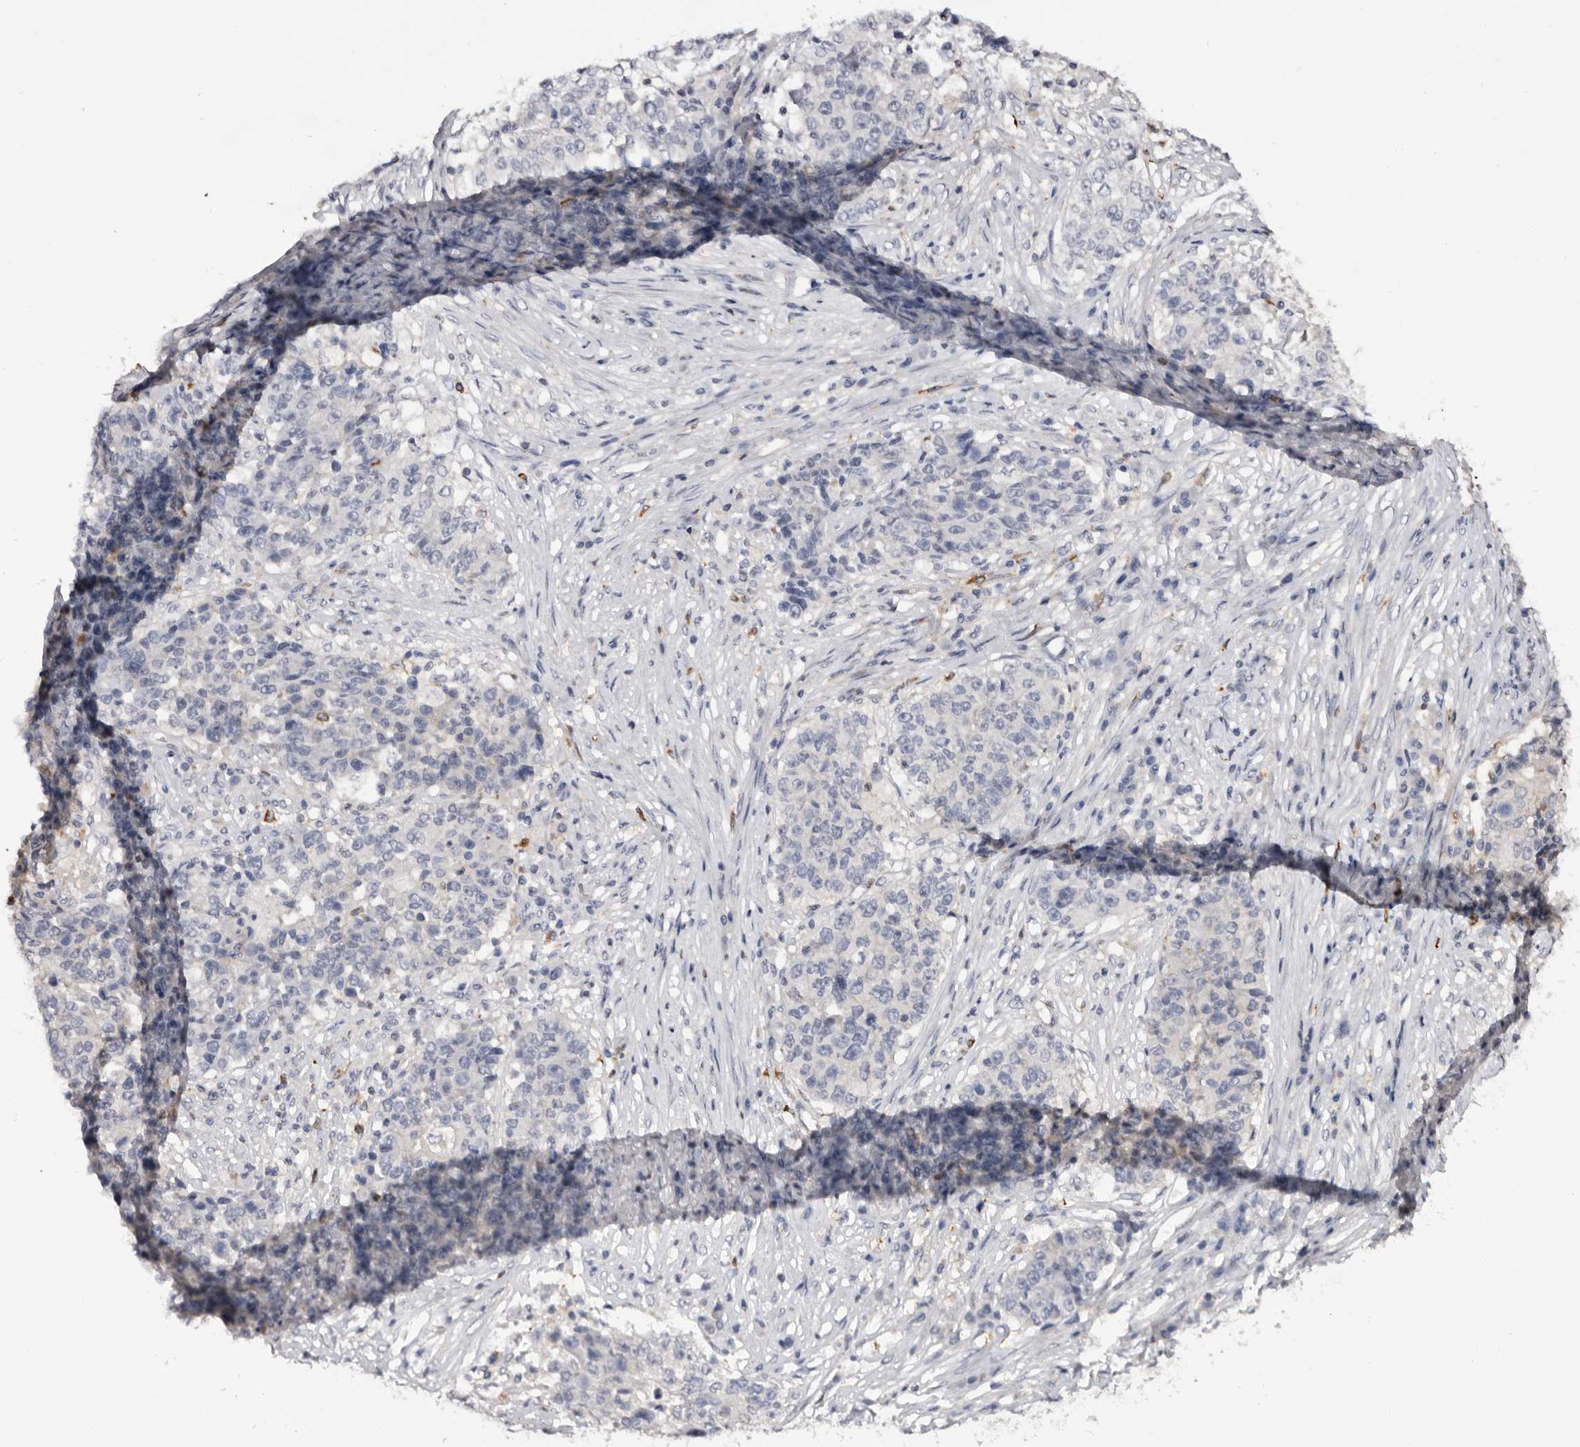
{"staining": {"intensity": "negative", "quantity": "none", "location": "none"}, "tissue": "stomach cancer", "cell_type": "Tumor cells", "image_type": "cancer", "snomed": [{"axis": "morphology", "description": "Adenocarcinoma, NOS"}, {"axis": "topography", "description": "Stomach"}], "caption": "Immunohistochemical staining of human stomach cancer demonstrates no significant positivity in tumor cells.", "gene": "TNNI1", "patient": {"sex": "male", "age": 59}}